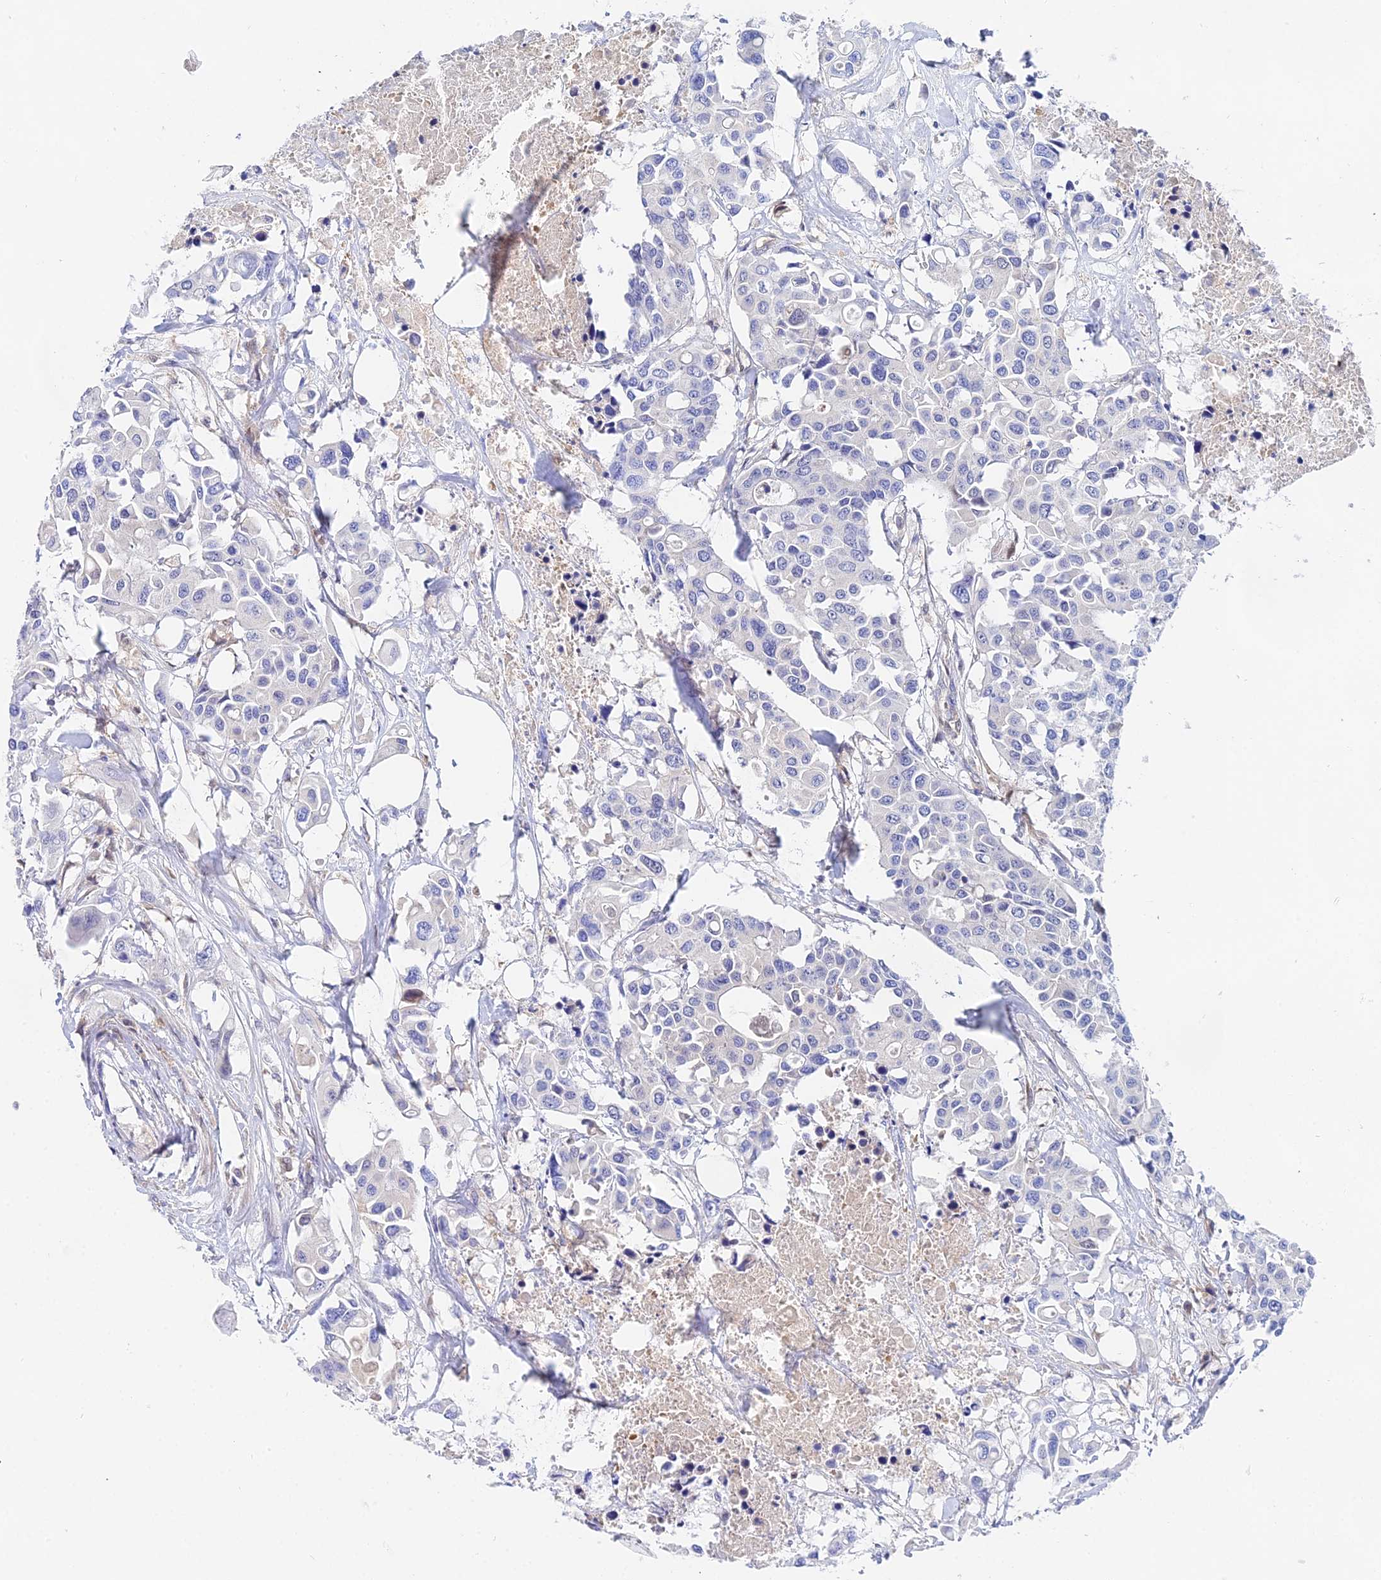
{"staining": {"intensity": "negative", "quantity": "none", "location": "none"}, "tissue": "colorectal cancer", "cell_type": "Tumor cells", "image_type": "cancer", "snomed": [{"axis": "morphology", "description": "Adenocarcinoma, NOS"}, {"axis": "topography", "description": "Colon"}], "caption": "IHC of colorectal cancer demonstrates no expression in tumor cells. (DAB (3,3'-diaminobenzidine) immunohistochemistry (IHC), high magnification).", "gene": "PPP2R2C", "patient": {"sex": "male", "age": 77}}